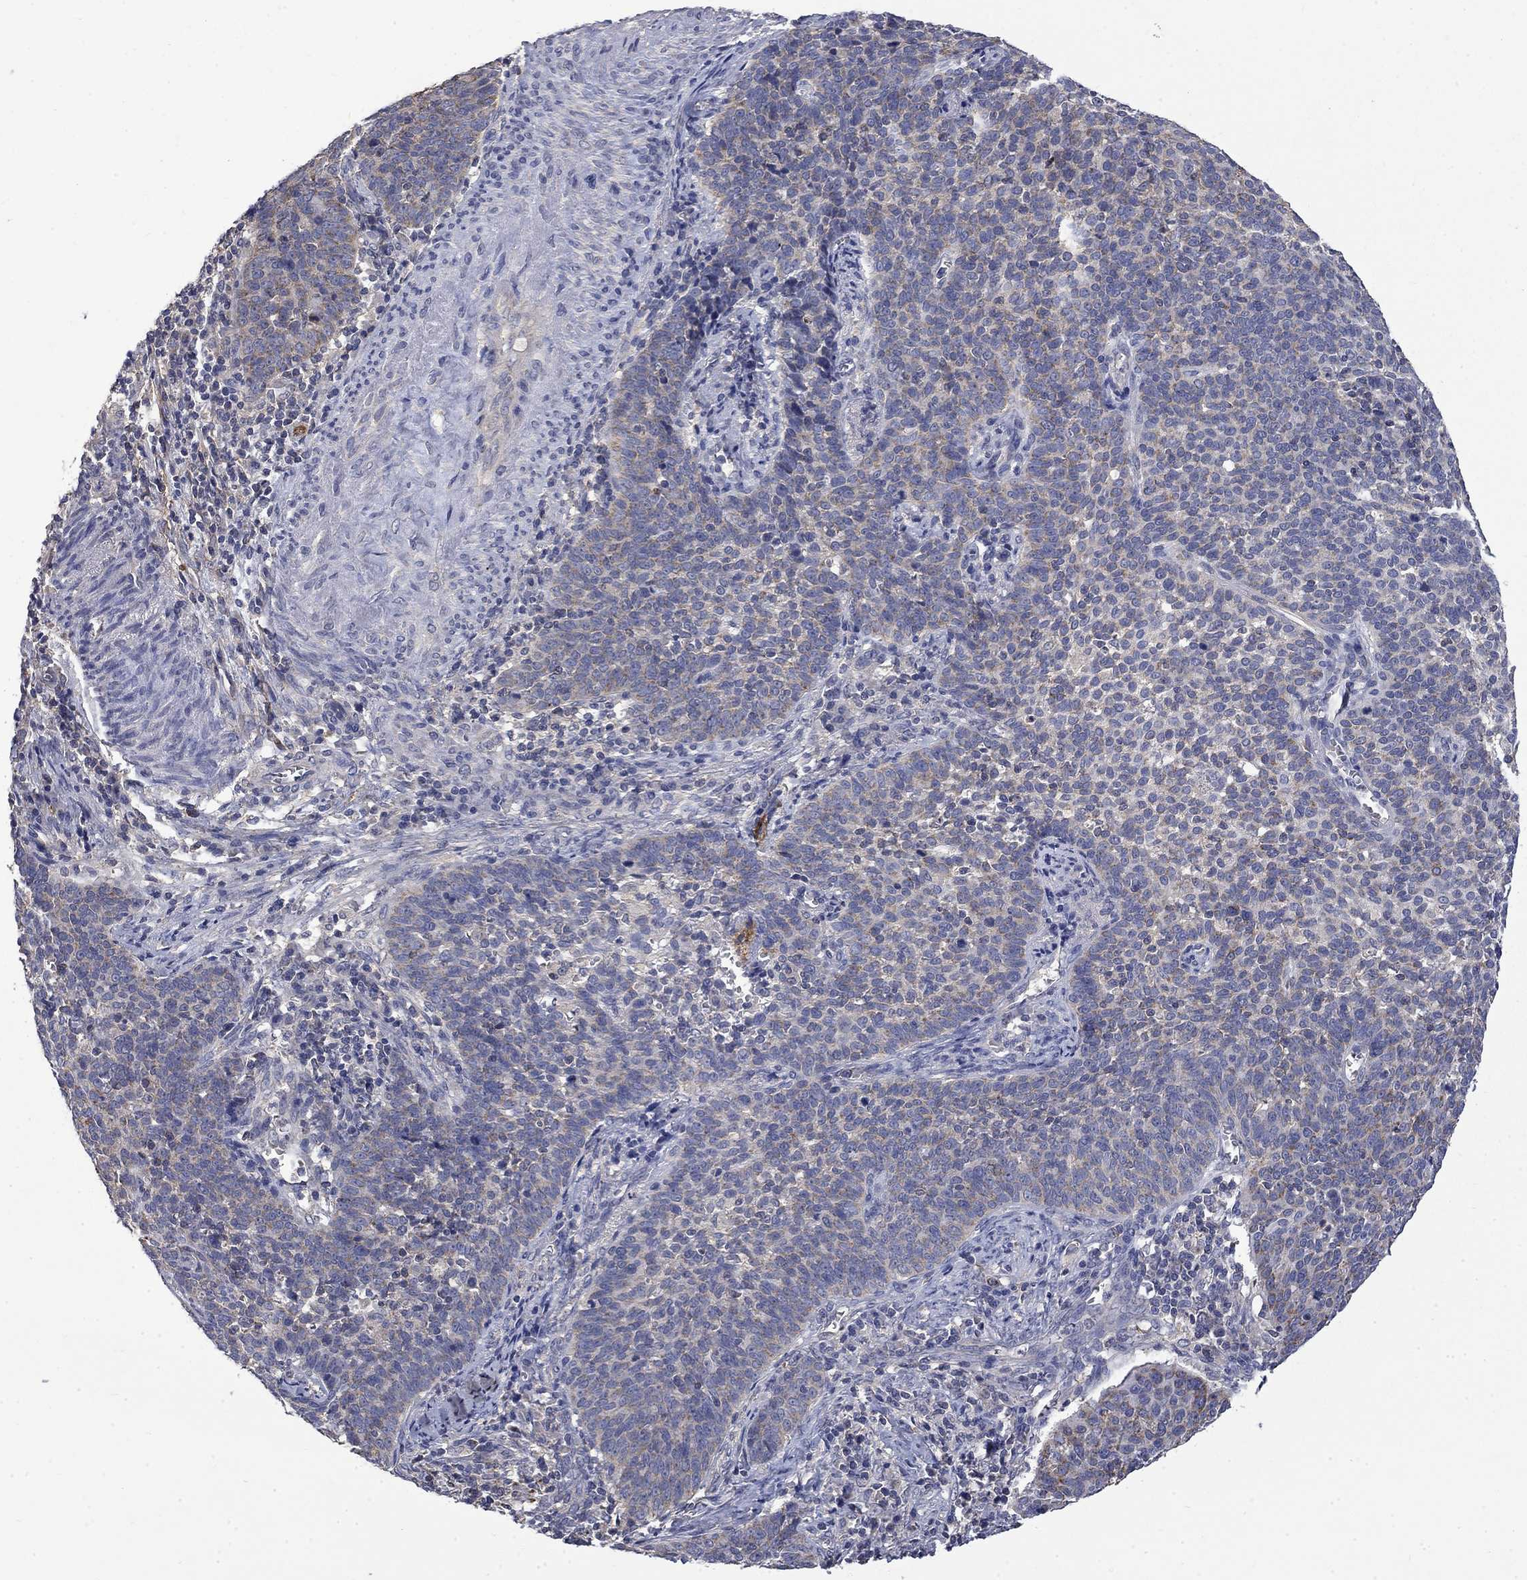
{"staining": {"intensity": "weak", "quantity": "25%-75%", "location": "cytoplasmic/membranous"}, "tissue": "cervical cancer", "cell_type": "Tumor cells", "image_type": "cancer", "snomed": [{"axis": "morphology", "description": "Squamous cell carcinoma, NOS"}, {"axis": "topography", "description": "Cervix"}], "caption": "Immunohistochemistry (IHC) of human cervical squamous cell carcinoma demonstrates low levels of weak cytoplasmic/membranous expression in approximately 25%-75% of tumor cells.", "gene": "HSPA12A", "patient": {"sex": "female", "age": 39}}